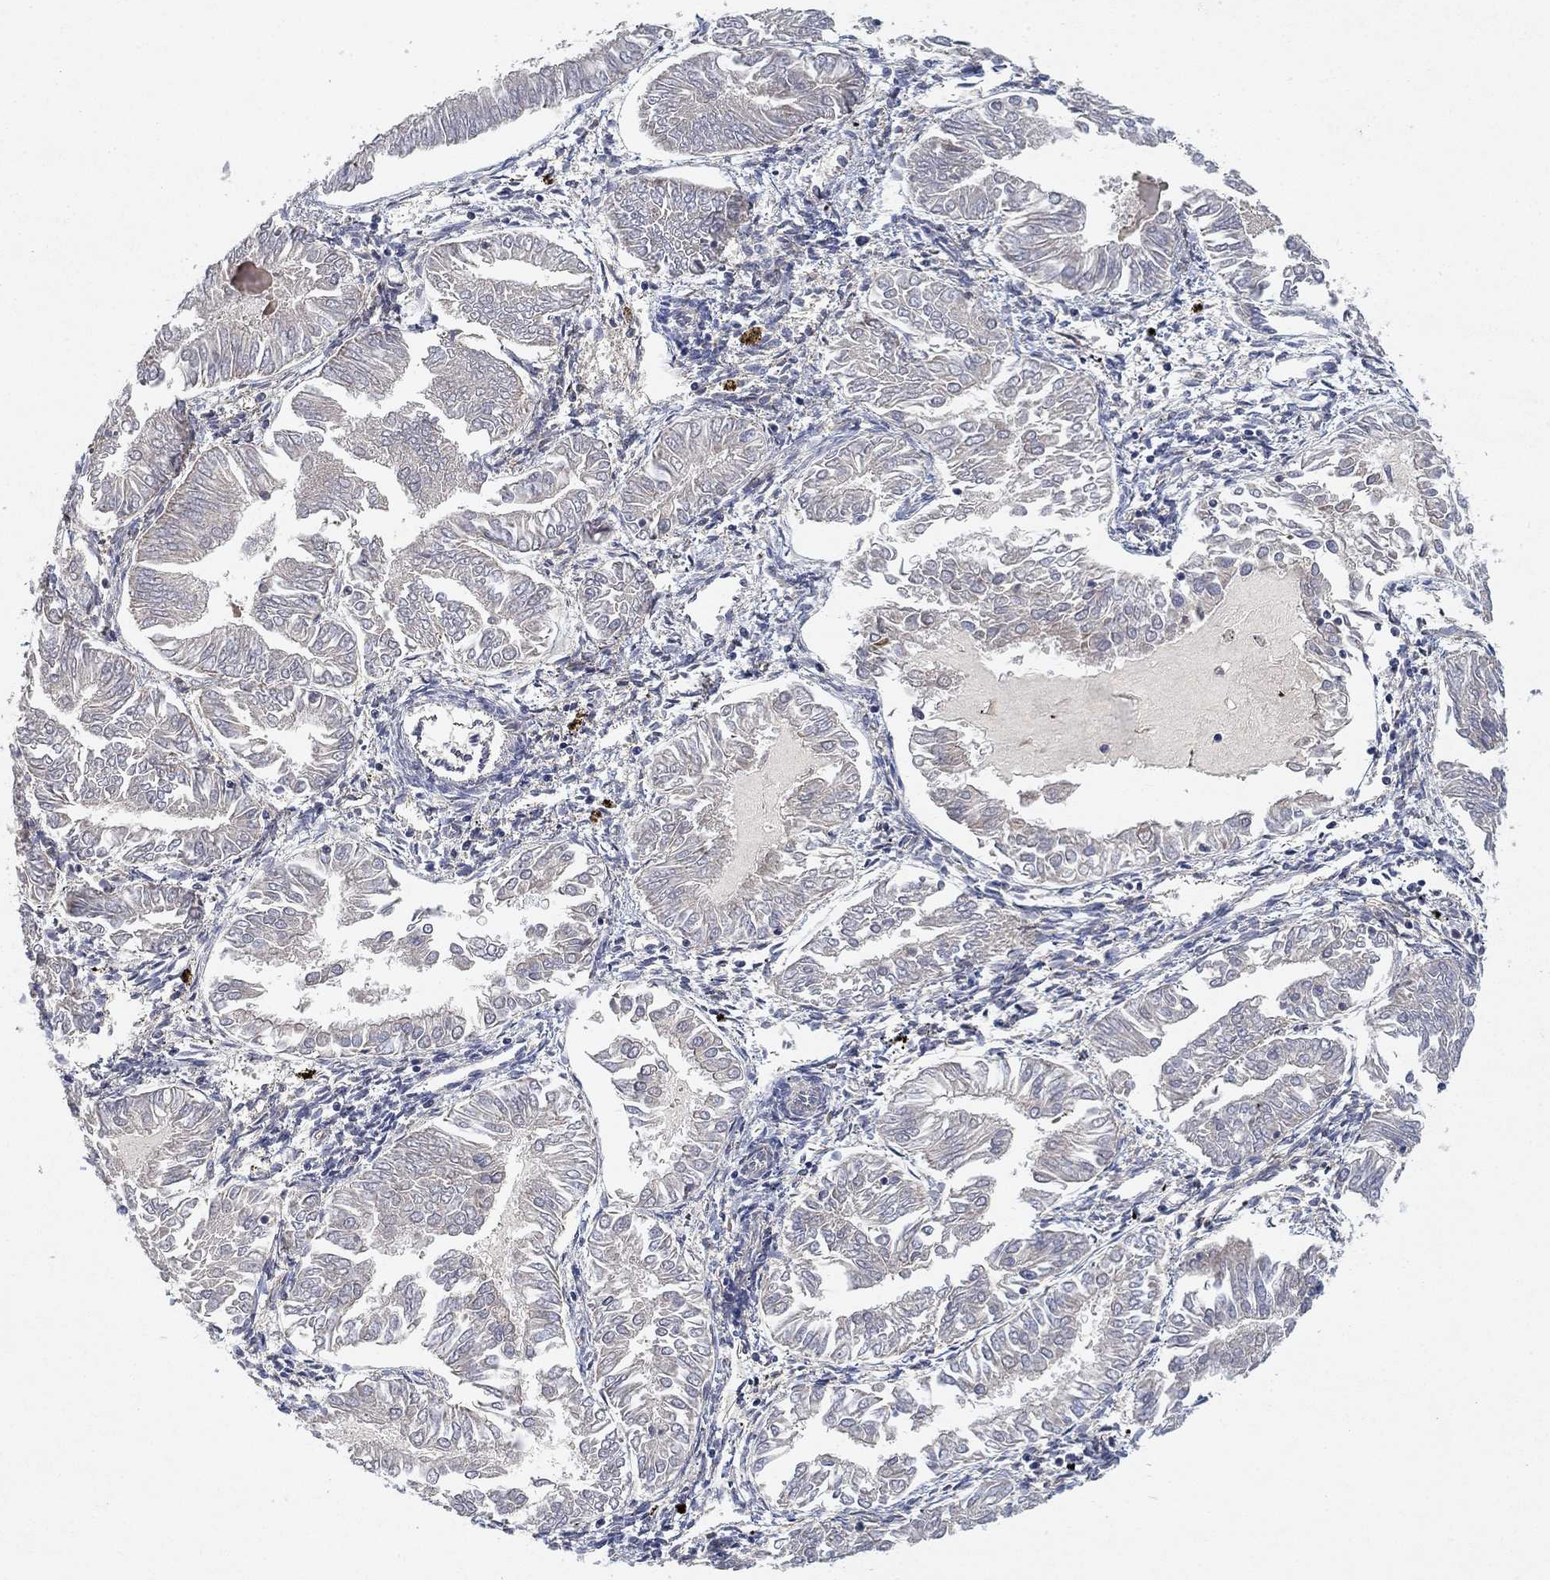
{"staining": {"intensity": "negative", "quantity": "none", "location": "none"}, "tissue": "endometrial cancer", "cell_type": "Tumor cells", "image_type": "cancer", "snomed": [{"axis": "morphology", "description": "Adenocarcinoma, NOS"}, {"axis": "topography", "description": "Endometrium"}], "caption": "The photomicrograph displays no staining of tumor cells in endometrial adenocarcinoma.", "gene": "MCUR1", "patient": {"sex": "female", "age": 53}}